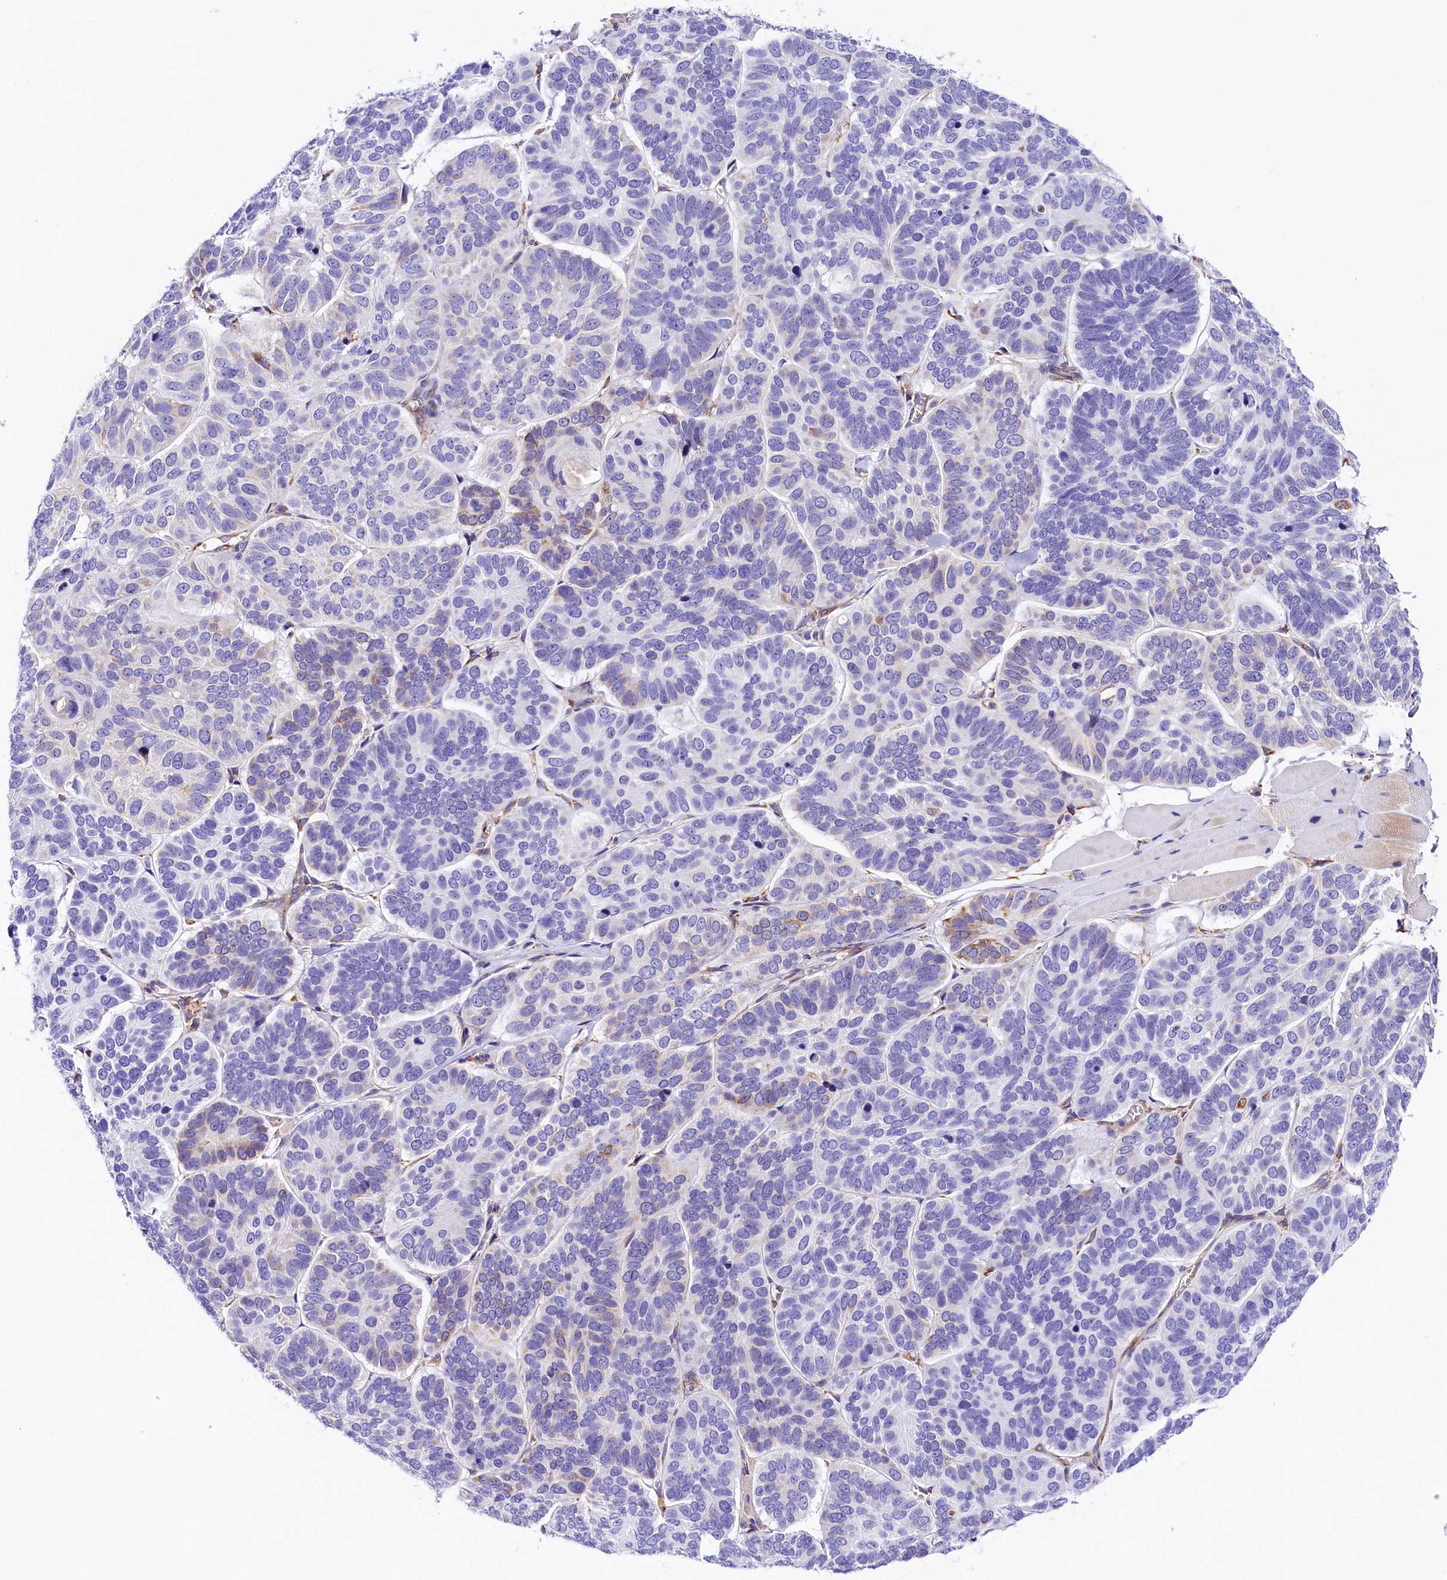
{"staining": {"intensity": "negative", "quantity": "none", "location": "none"}, "tissue": "skin cancer", "cell_type": "Tumor cells", "image_type": "cancer", "snomed": [{"axis": "morphology", "description": "Basal cell carcinoma"}, {"axis": "topography", "description": "Skin"}], "caption": "Human skin basal cell carcinoma stained for a protein using IHC exhibits no positivity in tumor cells.", "gene": "ITGA1", "patient": {"sex": "male", "age": 62}}